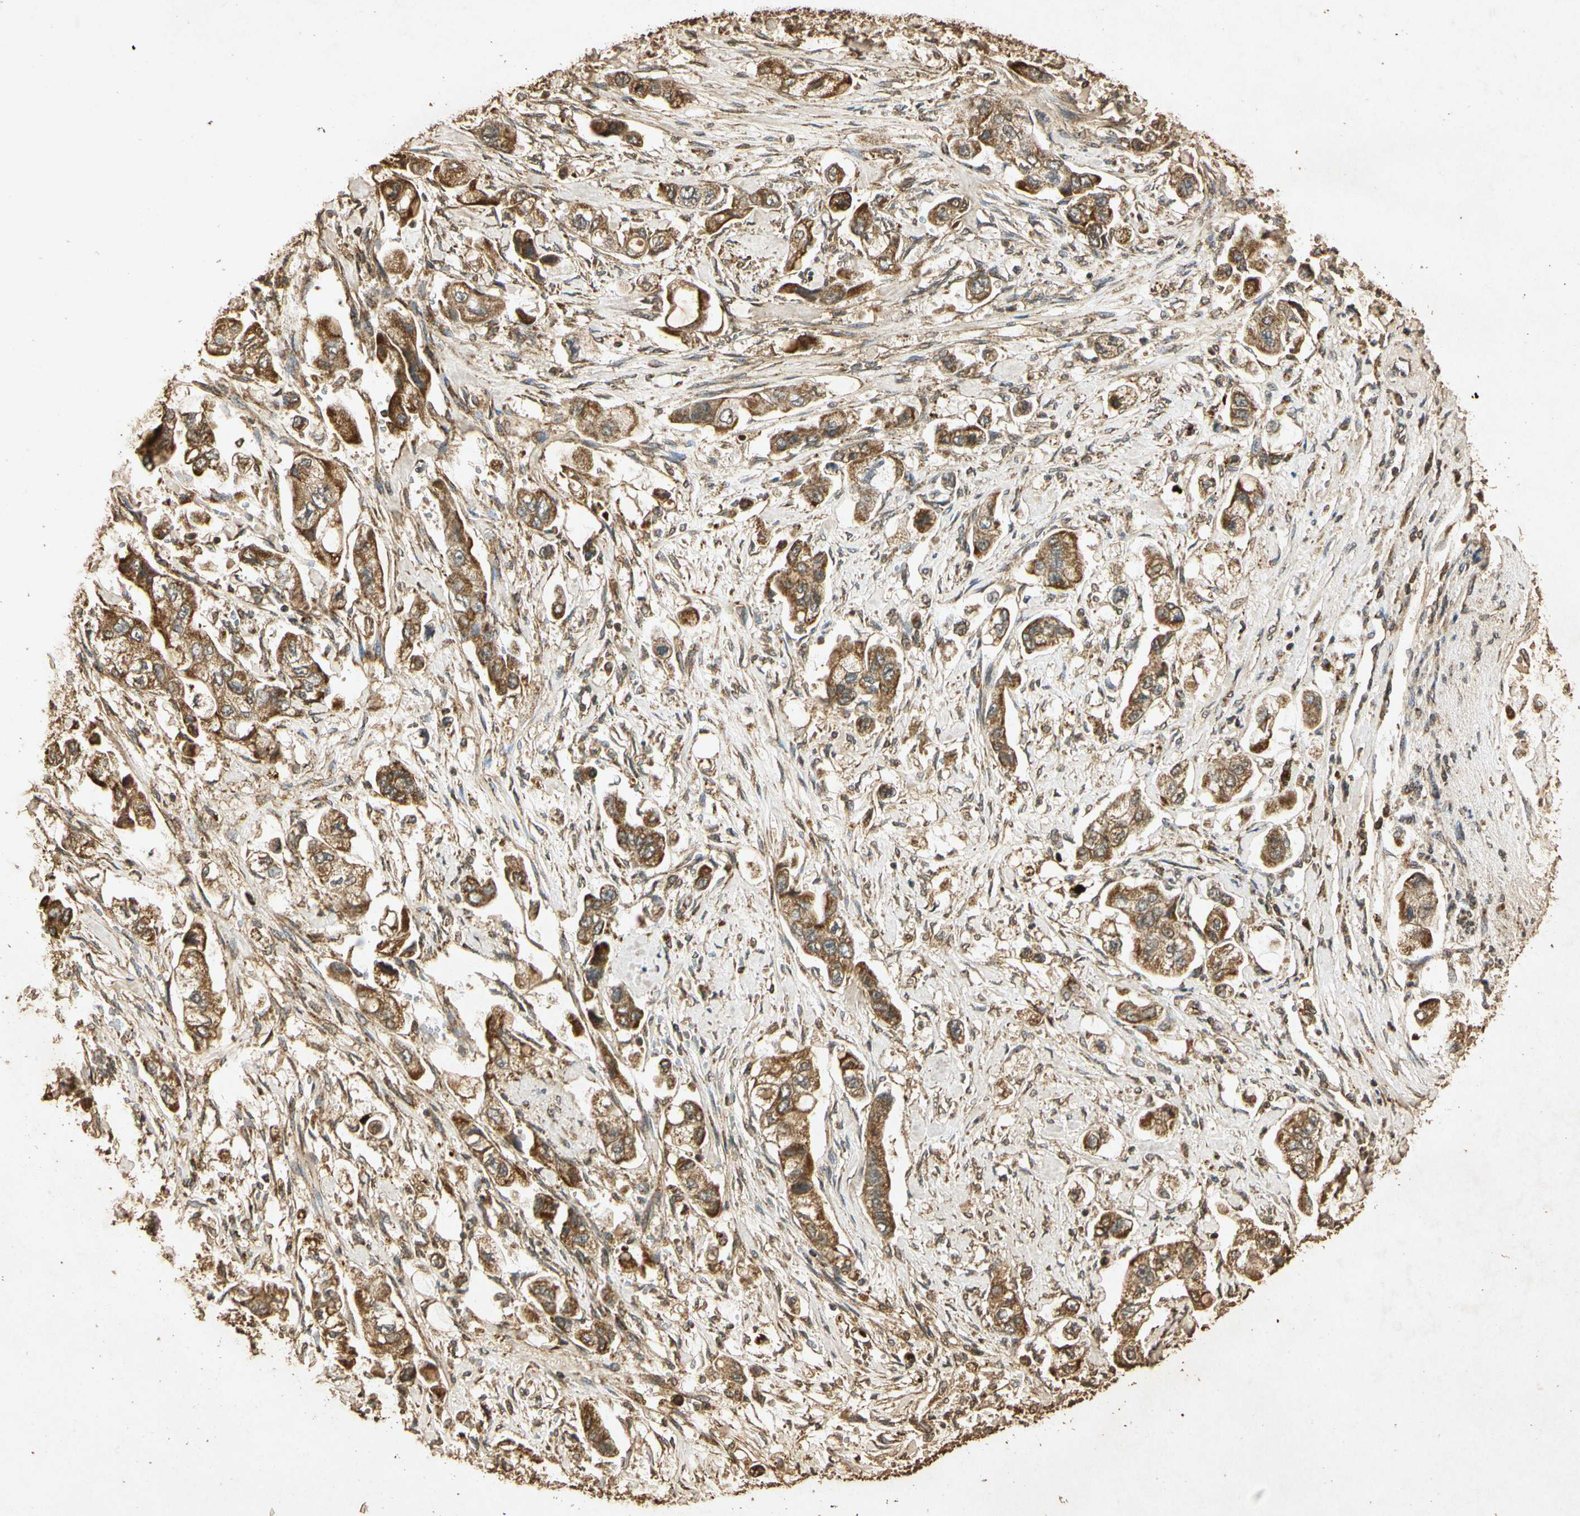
{"staining": {"intensity": "strong", "quantity": "25%-75%", "location": "cytoplasmic/membranous"}, "tissue": "stomach cancer", "cell_type": "Tumor cells", "image_type": "cancer", "snomed": [{"axis": "morphology", "description": "Adenocarcinoma, NOS"}, {"axis": "topography", "description": "Stomach"}], "caption": "High-power microscopy captured an immunohistochemistry (IHC) histopathology image of stomach adenocarcinoma, revealing strong cytoplasmic/membranous staining in about 25%-75% of tumor cells. The staining was performed using DAB (3,3'-diaminobenzidine) to visualize the protein expression in brown, while the nuclei were stained in blue with hematoxylin (Magnification: 20x).", "gene": "PRDX3", "patient": {"sex": "male", "age": 62}}